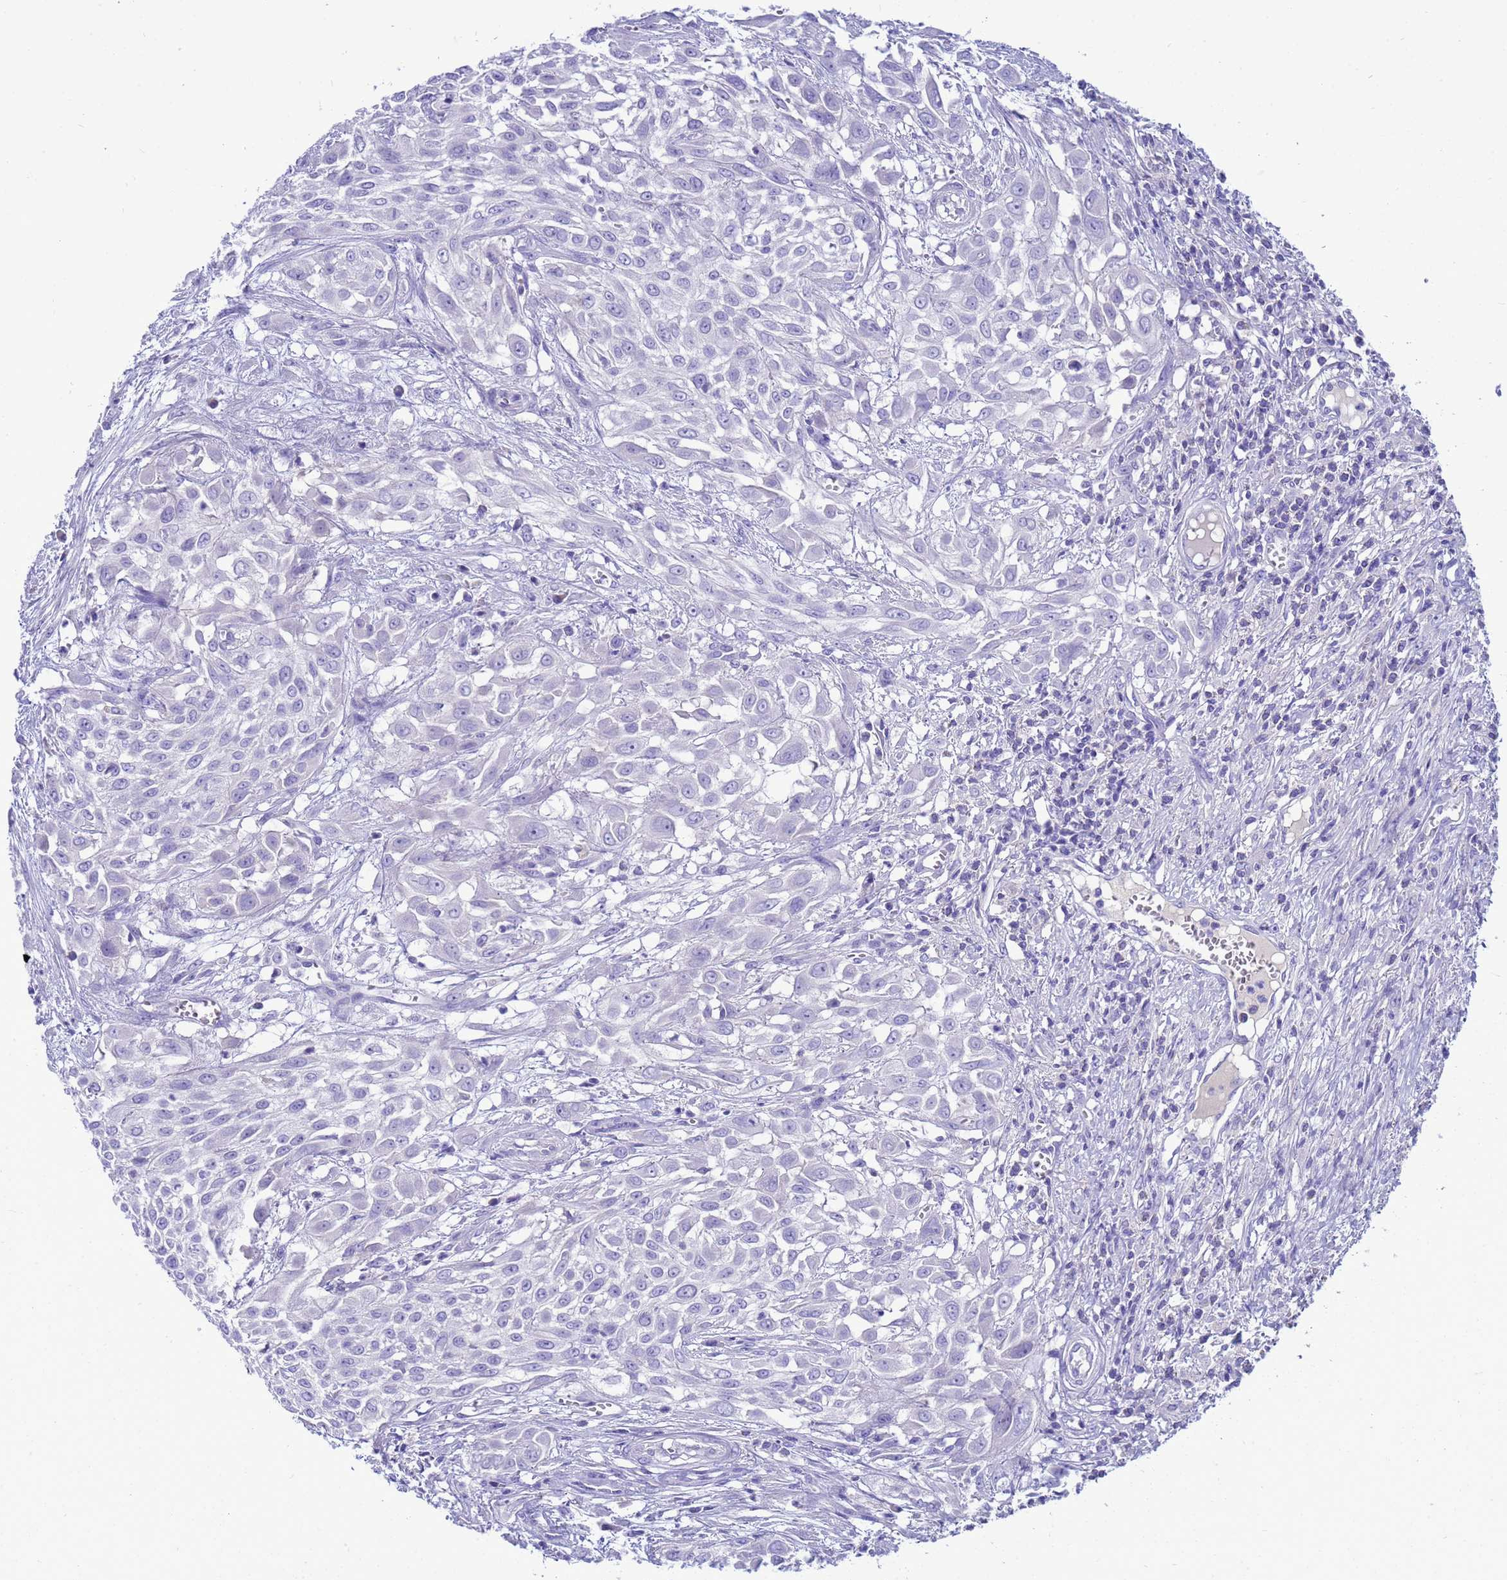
{"staining": {"intensity": "negative", "quantity": "none", "location": "none"}, "tissue": "urothelial cancer", "cell_type": "Tumor cells", "image_type": "cancer", "snomed": [{"axis": "morphology", "description": "Urothelial carcinoma, High grade"}, {"axis": "topography", "description": "Urinary bladder"}], "caption": "Immunohistochemistry (IHC) of human urothelial carcinoma (high-grade) shows no staining in tumor cells.", "gene": "SYCN", "patient": {"sex": "male", "age": 57}}